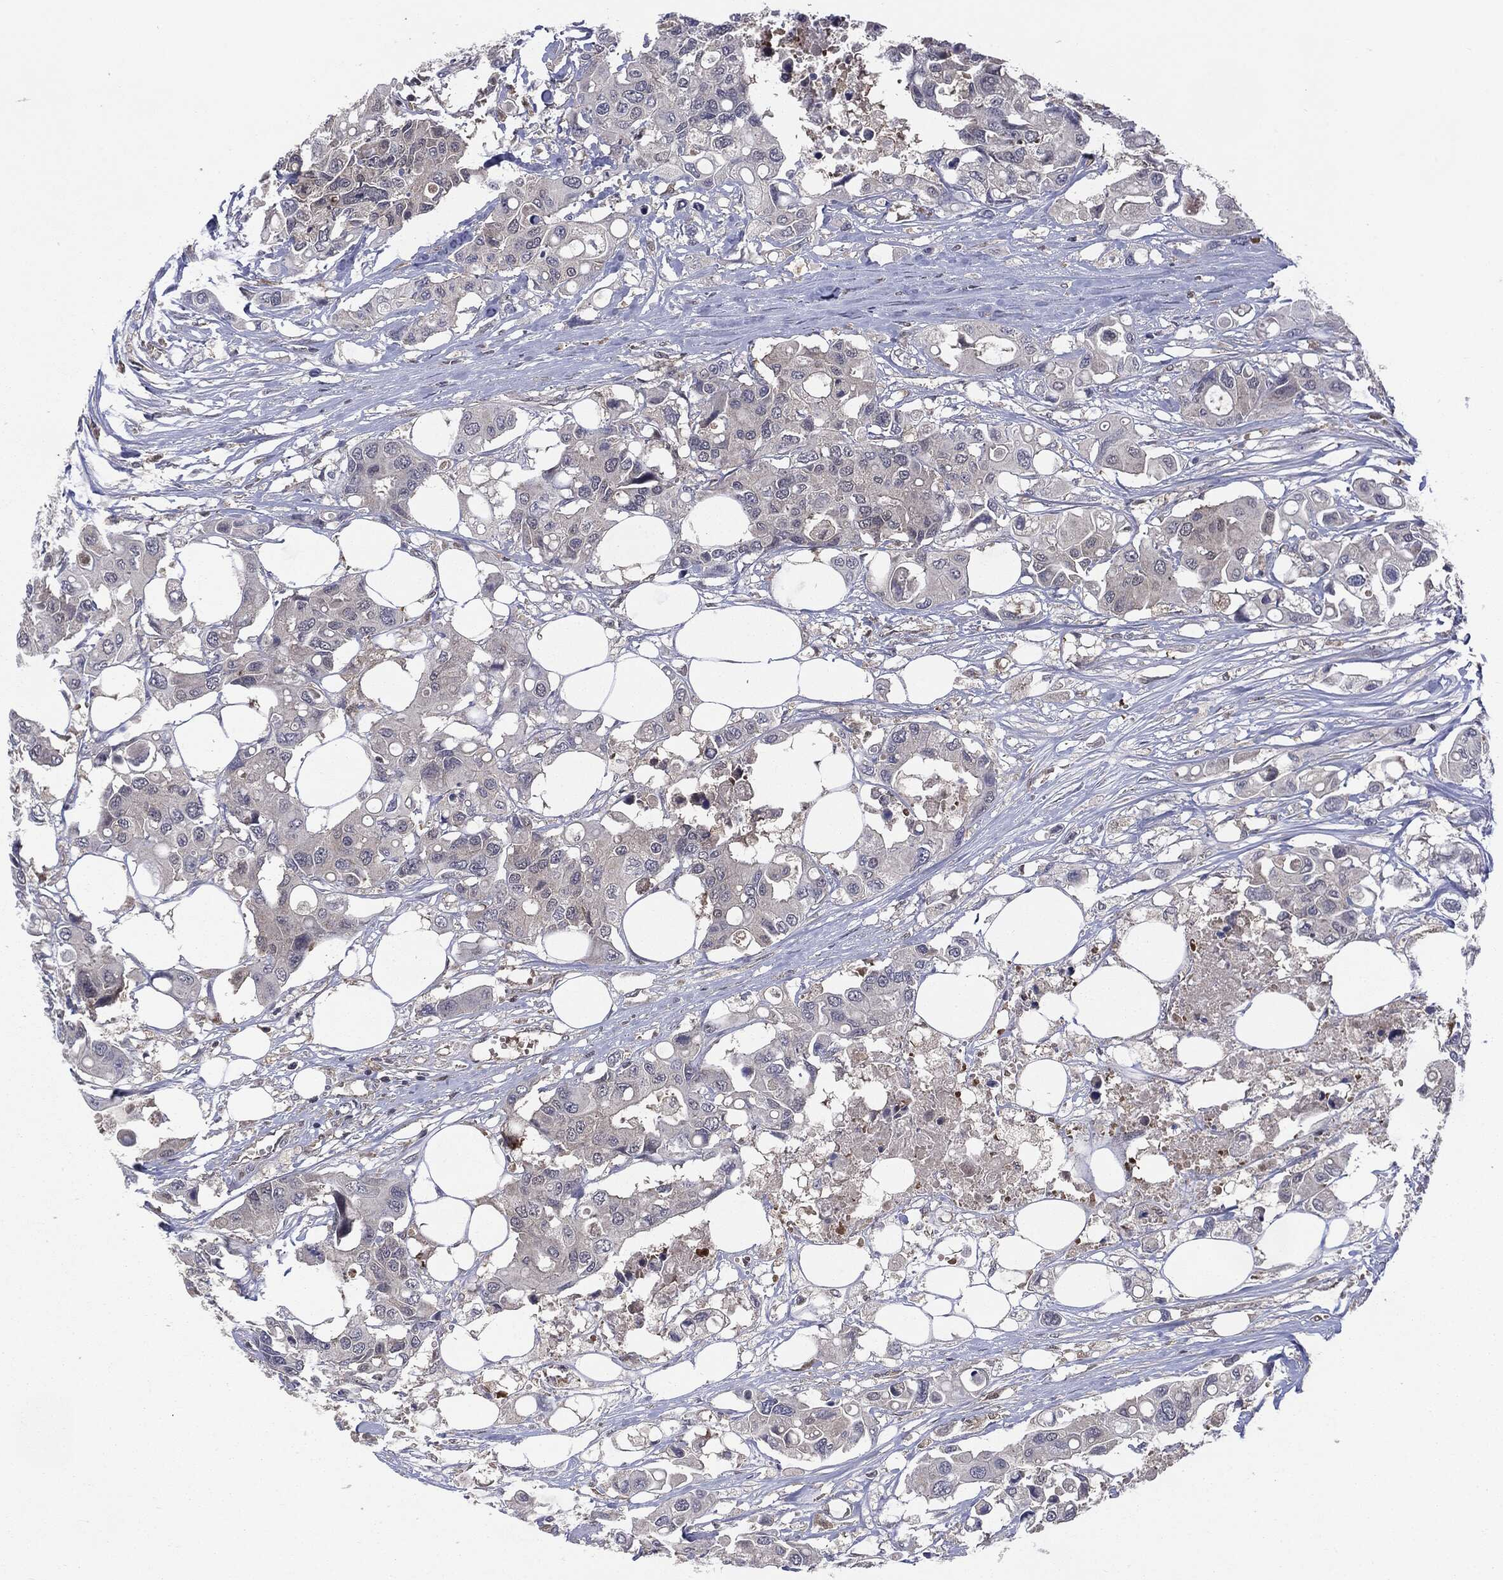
{"staining": {"intensity": "negative", "quantity": "none", "location": "none"}, "tissue": "colorectal cancer", "cell_type": "Tumor cells", "image_type": "cancer", "snomed": [{"axis": "morphology", "description": "Adenocarcinoma, NOS"}, {"axis": "topography", "description": "Colon"}], "caption": "This is a histopathology image of immunohistochemistry staining of adenocarcinoma (colorectal), which shows no staining in tumor cells. (DAB IHC with hematoxylin counter stain).", "gene": "PTPA", "patient": {"sex": "male", "age": 77}}